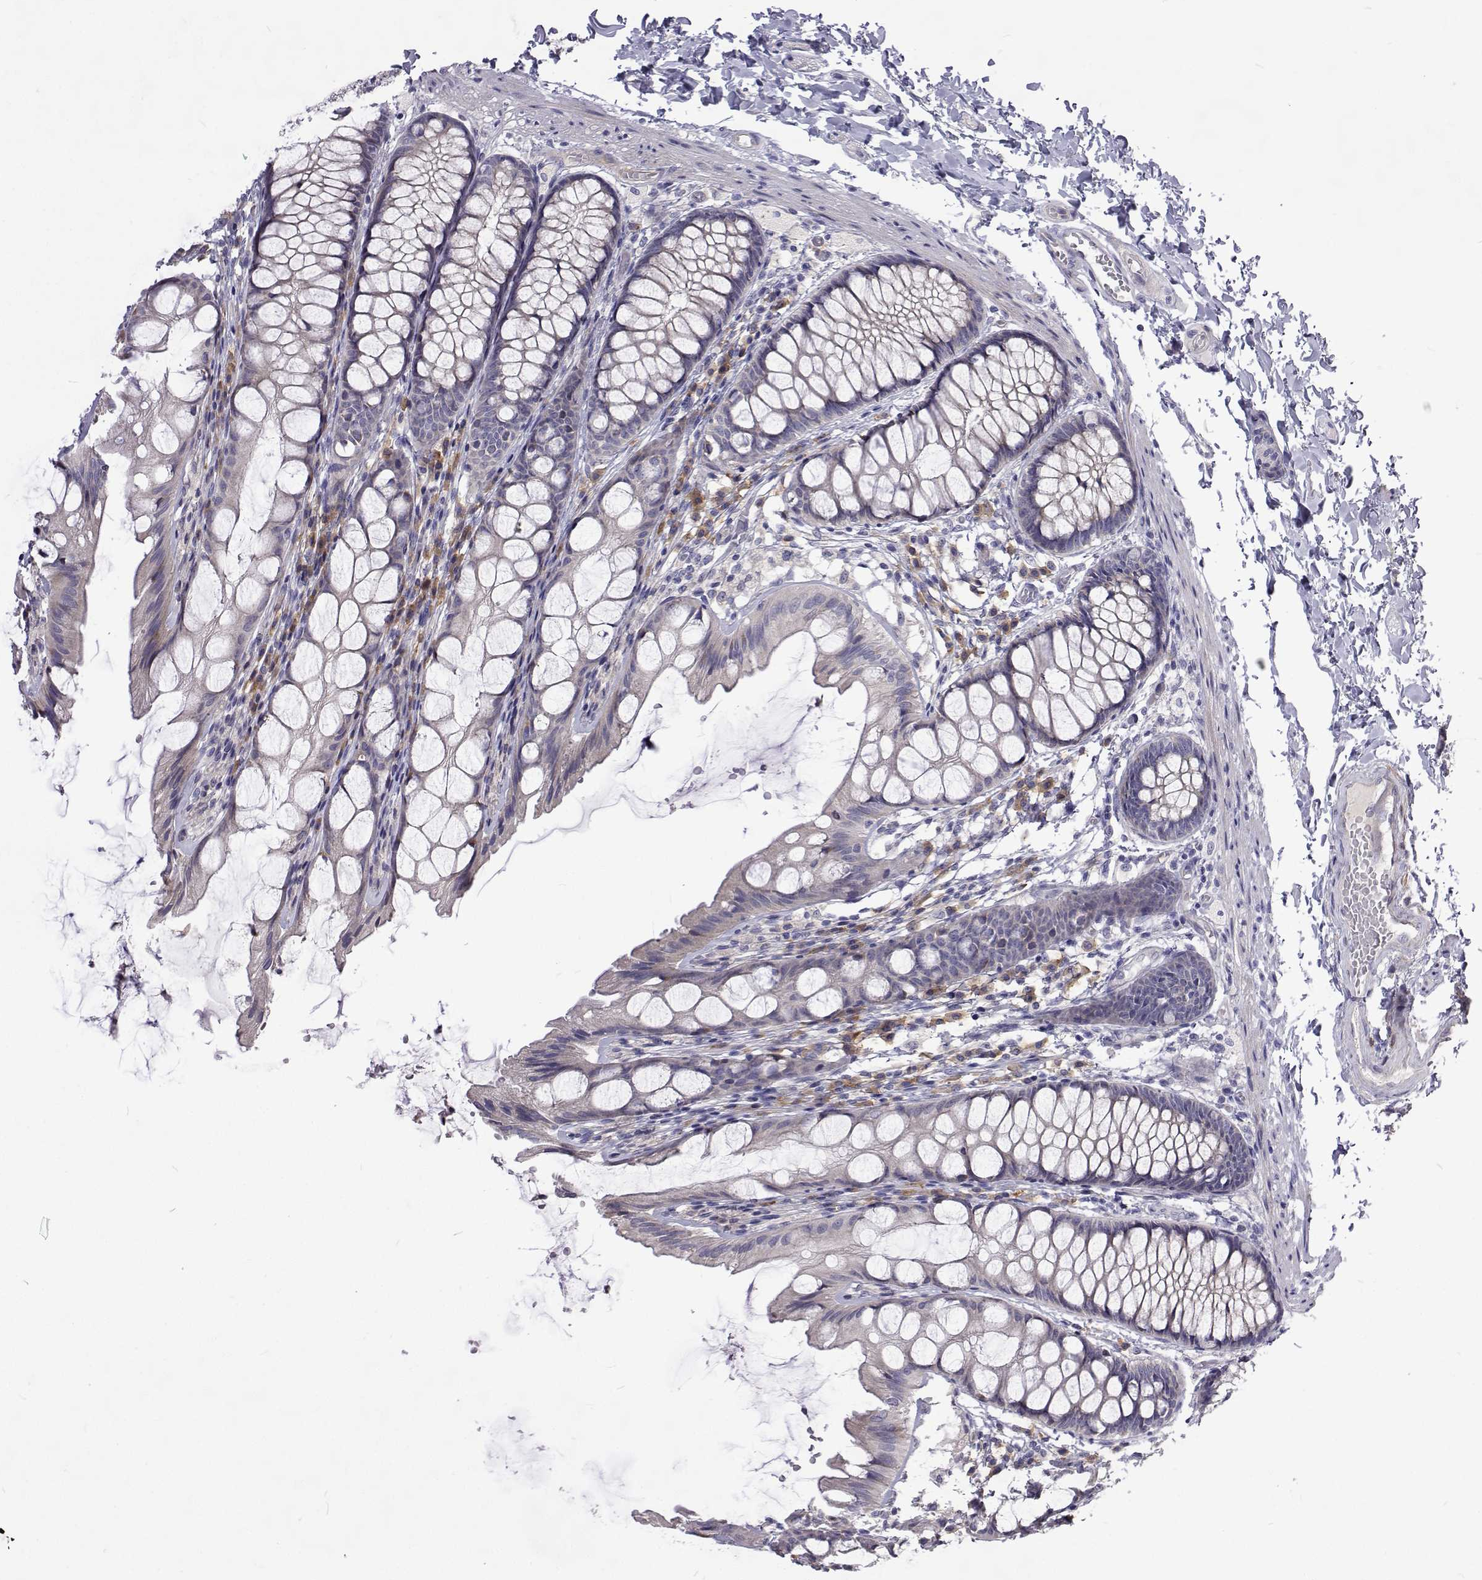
{"staining": {"intensity": "negative", "quantity": "none", "location": "none"}, "tissue": "colon", "cell_type": "Endothelial cells", "image_type": "normal", "snomed": [{"axis": "morphology", "description": "Normal tissue, NOS"}, {"axis": "topography", "description": "Colon"}], "caption": "This histopathology image is of normal colon stained with IHC to label a protein in brown with the nuclei are counter-stained blue. There is no expression in endothelial cells. (Brightfield microscopy of DAB (3,3'-diaminobenzidine) immunohistochemistry (IHC) at high magnification).", "gene": "NPR3", "patient": {"sex": "male", "age": 47}}